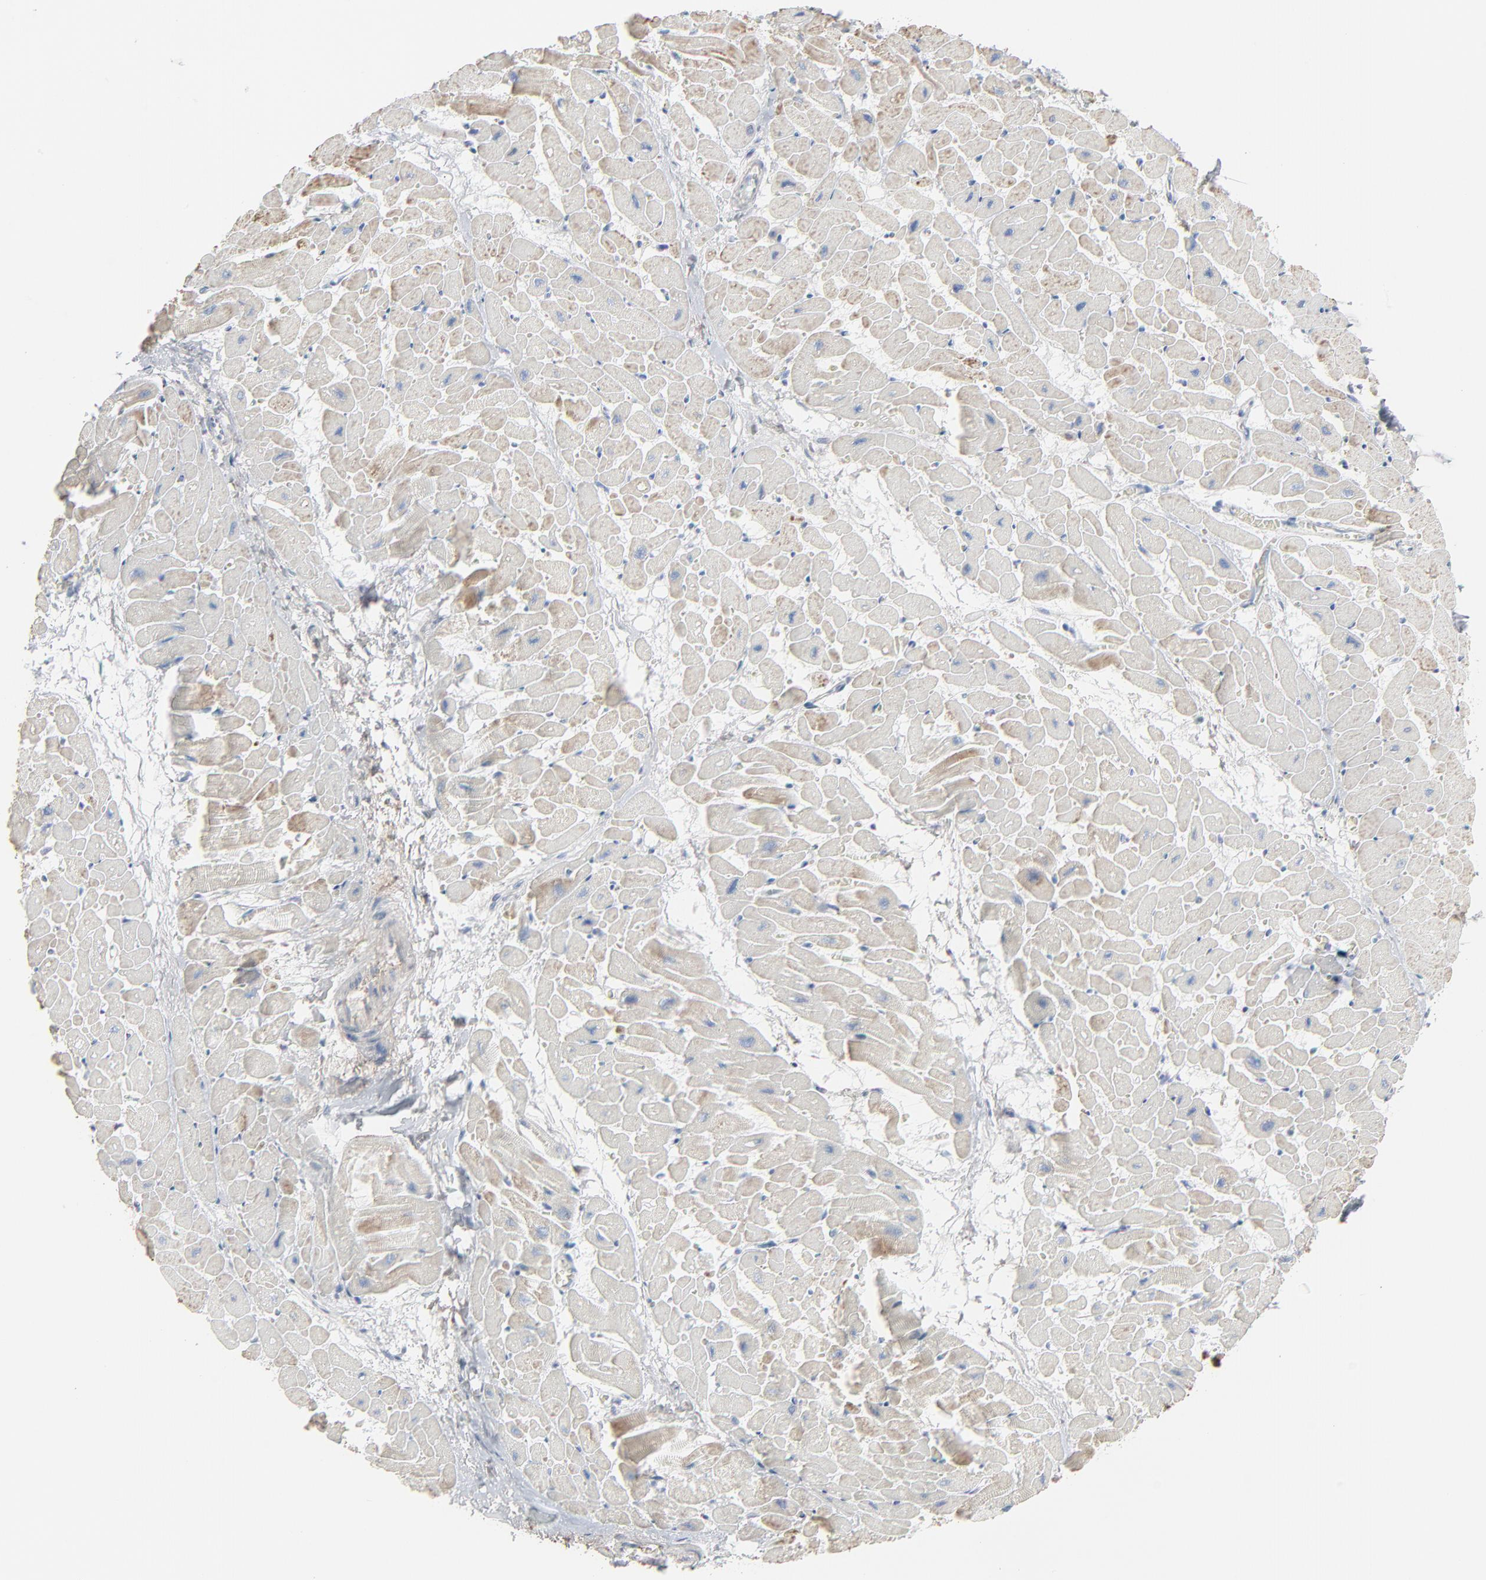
{"staining": {"intensity": "moderate", "quantity": ">75%", "location": "cytoplasmic/membranous"}, "tissue": "heart muscle", "cell_type": "Cardiomyocytes", "image_type": "normal", "snomed": [{"axis": "morphology", "description": "Normal tissue, NOS"}, {"axis": "topography", "description": "Heart"}], "caption": "Unremarkable heart muscle demonstrates moderate cytoplasmic/membranous positivity in about >75% of cardiomyocytes Immunohistochemistry (ihc) stains the protein in brown and the nuclei are stained blue..", "gene": "BGN", "patient": {"sex": "male", "age": 45}}